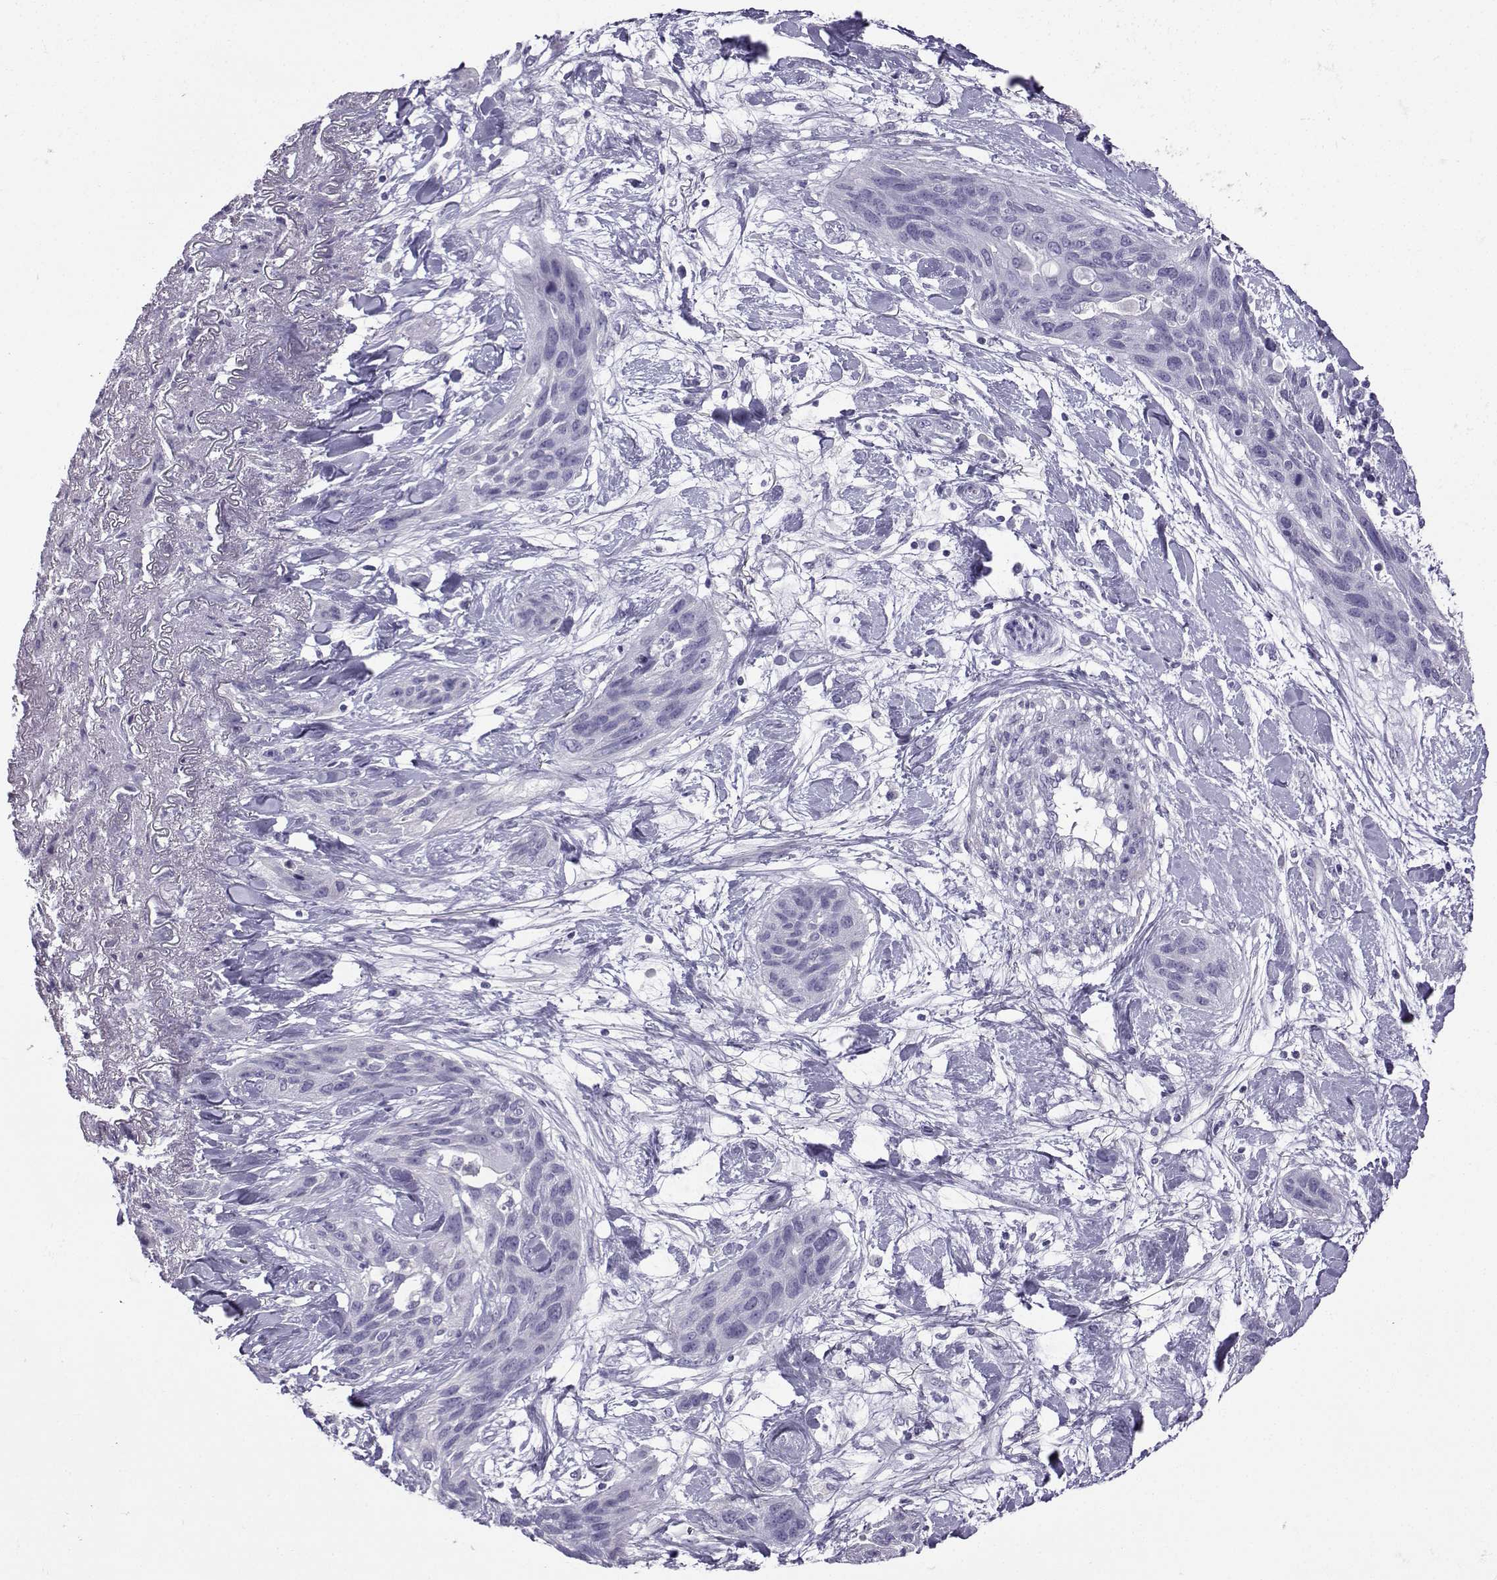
{"staining": {"intensity": "negative", "quantity": "none", "location": "none"}, "tissue": "lung cancer", "cell_type": "Tumor cells", "image_type": "cancer", "snomed": [{"axis": "morphology", "description": "Squamous cell carcinoma, NOS"}, {"axis": "topography", "description": "Lung"}], "caption": "This is an immunohistochemistry micrograph of human squamous cell carcinoma (lung). There is no expression in tumor cells.", "gene": "FBXO24", "patient": {"sex": "female", "age": 70}}